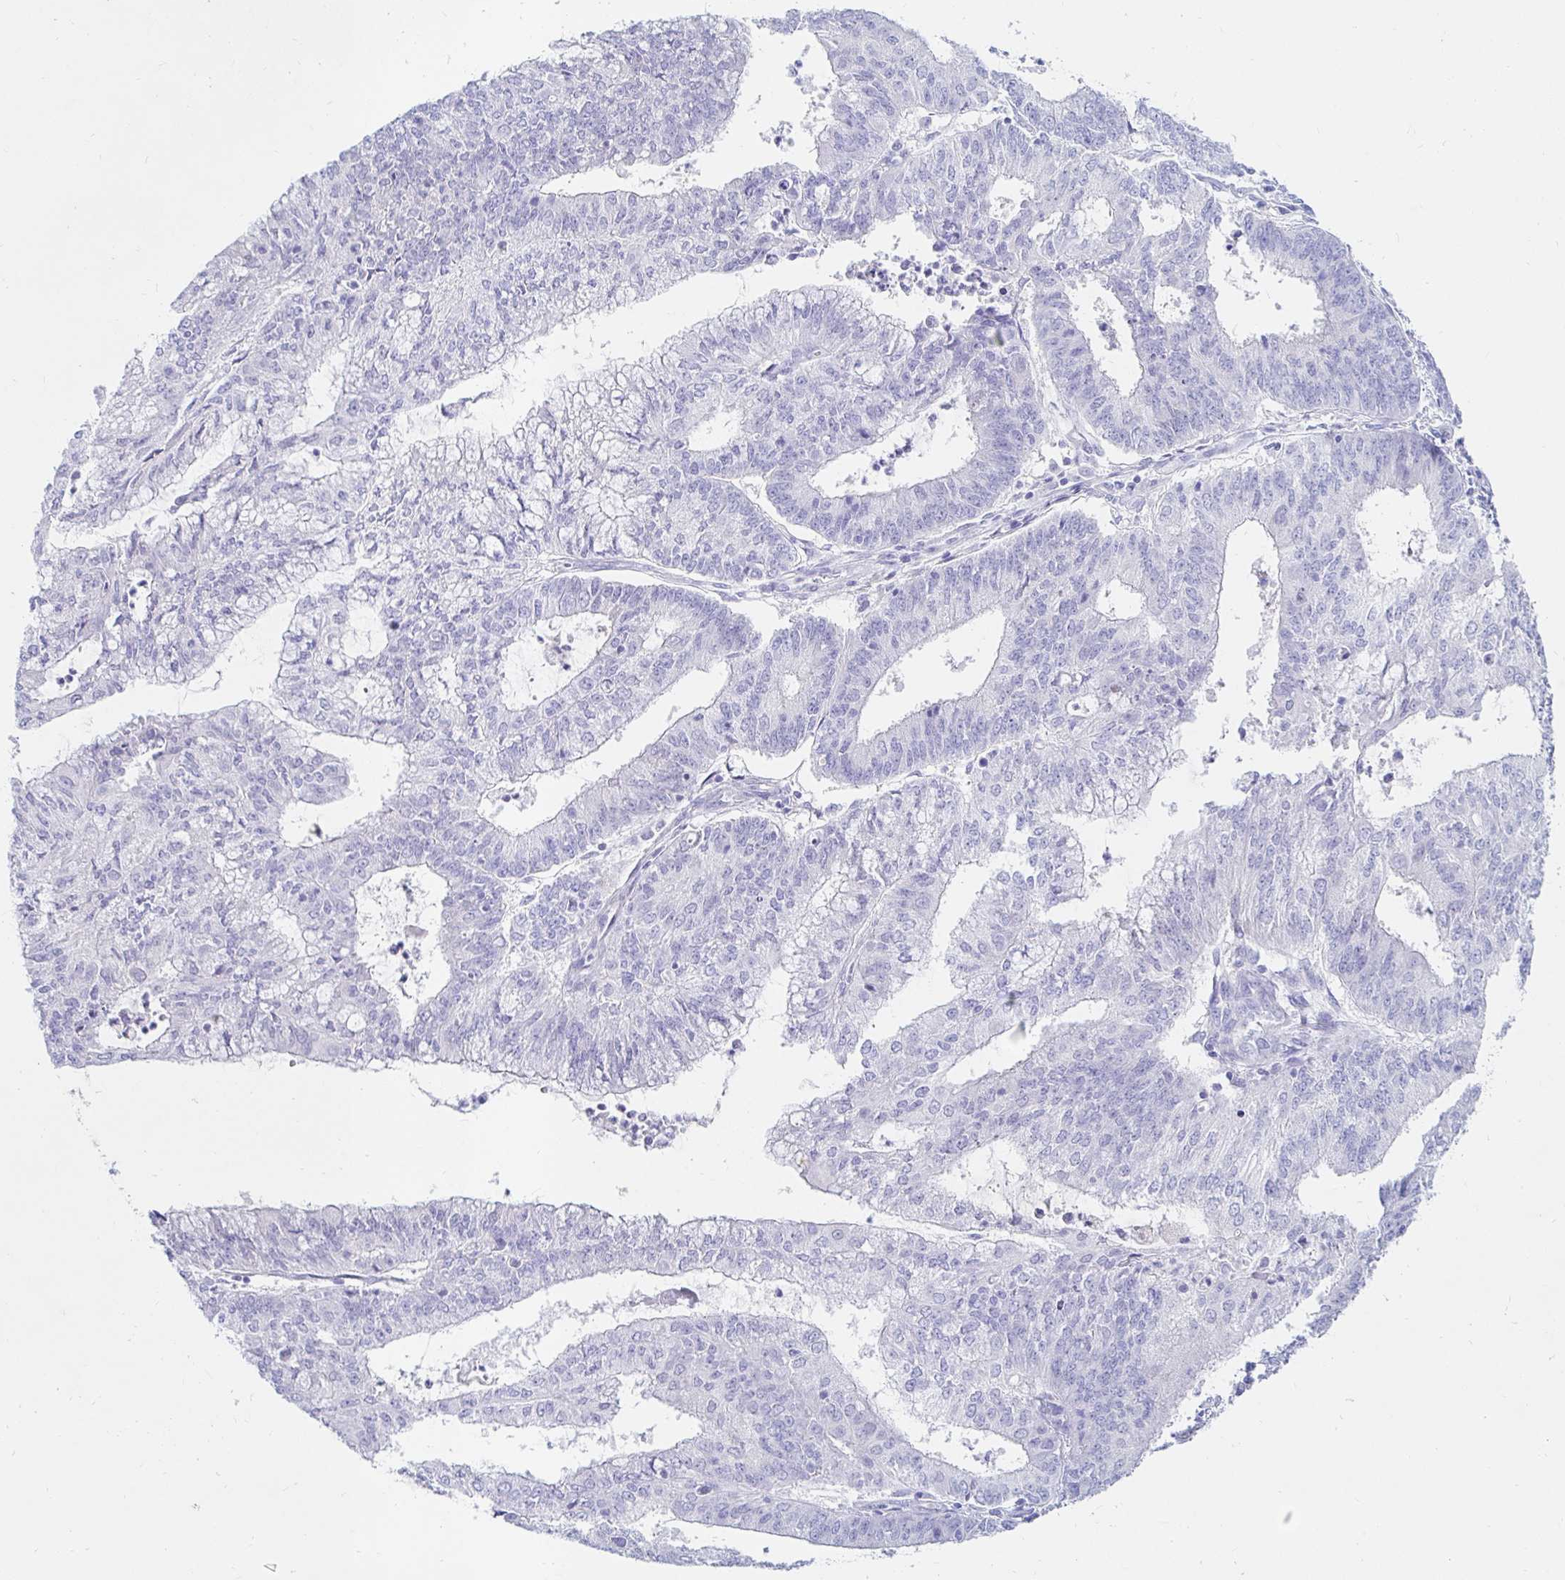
{"staining": {"intensity": "negative", "quantity": "none", "location": "none"}, "tissue": "endometrial cancer", "cell_type": "Tumor cells", "image_type": "cancer", "snomed": [{"axis": "morphology", "description": "Adenocarcinoma, NOS"}, {"axis": "topography", "description": "Endometrium"}], "caption": "High power microscopy micrograph of an immunohistochemistry (IHC) histopathology image of endometrial cancer (adenocarcinoma), revealing no significant expression in tumor cells. (DAB immunohistochemistry, high magnification).", "gene": "NR2E1", "patient": {"sex": "female", "age": 61}}